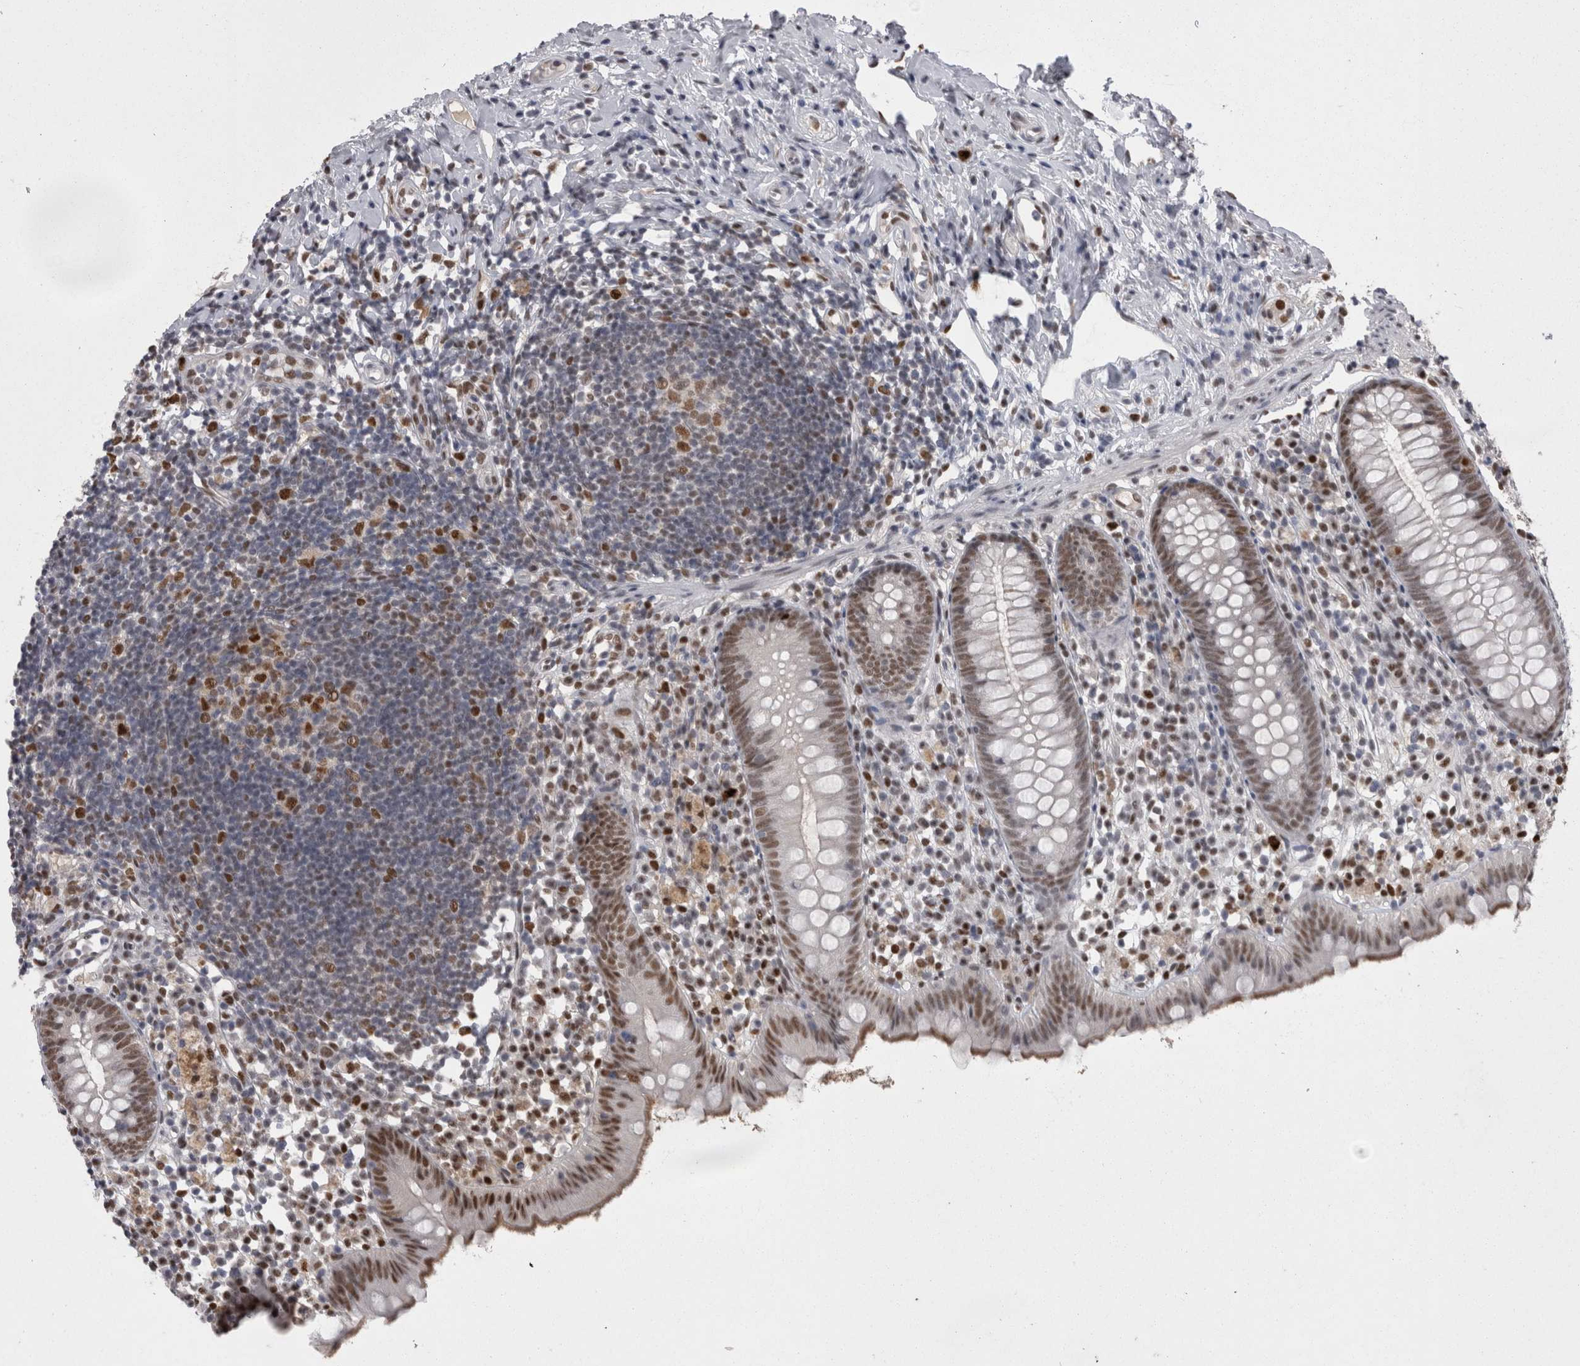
{"staining": {"intensity": "moderate", "quantity": ">75%", "location": "nuclear"}, "tissue": "appendix", "cell_type": "Glandular cells", "image_type": "normal", "snomed": [{"axis": "morphology", "description": "Normal tissue, NOS"}, {"axis": "topography", "description": "Appendix"}], "caption": "Glandular cells exhibit medium levels of moderate nuclear expression in approximately >75% of cells in unremarkable appendix.", "gene": "C1orf54", "patient": {"sex": "female", "age": 20}}